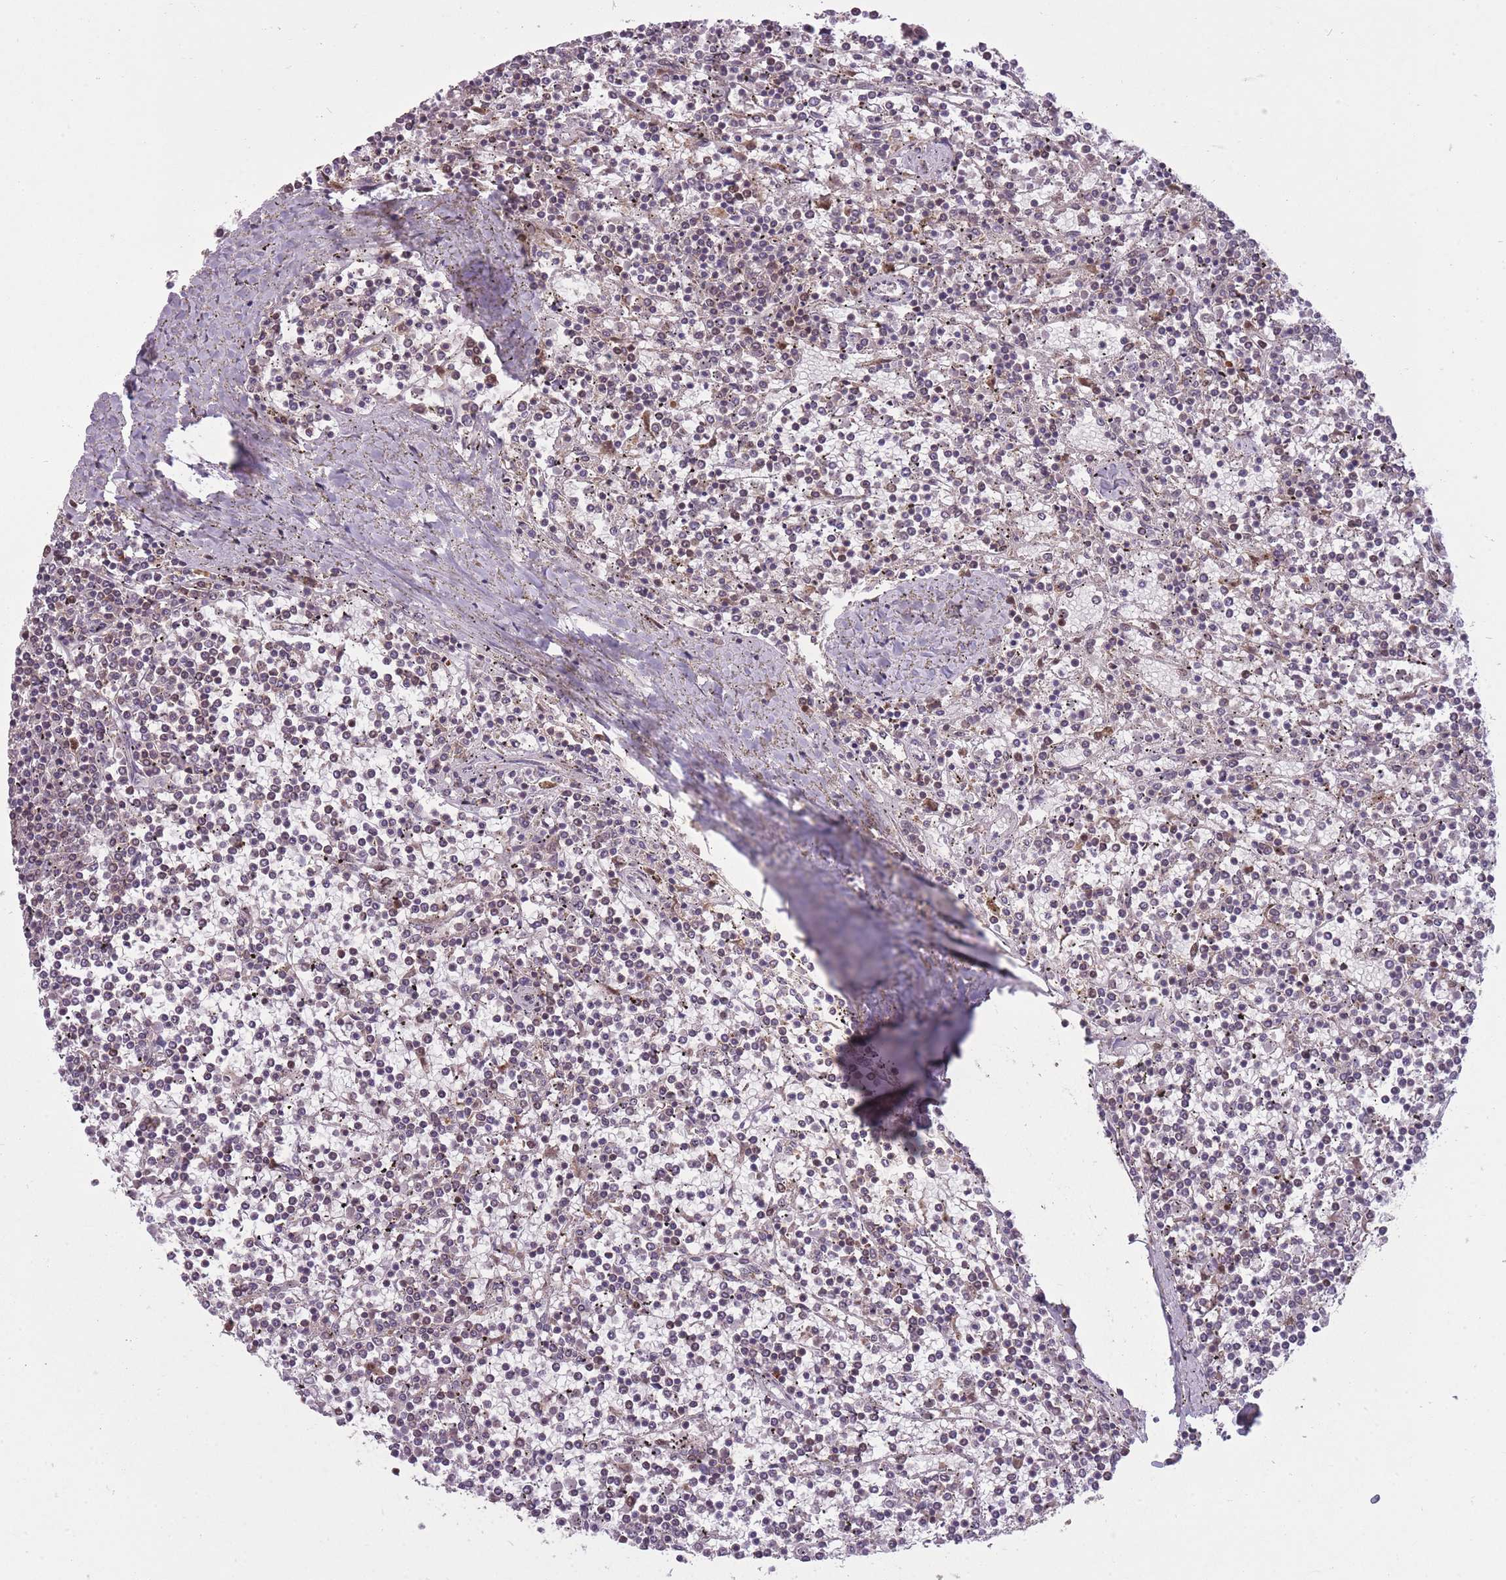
{"staining": {"intensity": "weak", "quantity": "<25%", "location": "cytoplasmic/membranous"}, "tissue": "lymphoma", "cell_type": "Tumor cells", "image_type": "cancer", "snomed": [{"axis": "morphology", "description": "Malignant lymphoma, non-Hodgkin's type, Low grade"}, {"axis": "topography", "description": "Spleen"}], "caption": "Tumor cells are negative for brown protein staining in malignant lymphoma, non-Hodgkin's type (low-grade).", "gene": "LGALS9", "patient": {"sex": "female", "age": 19}}